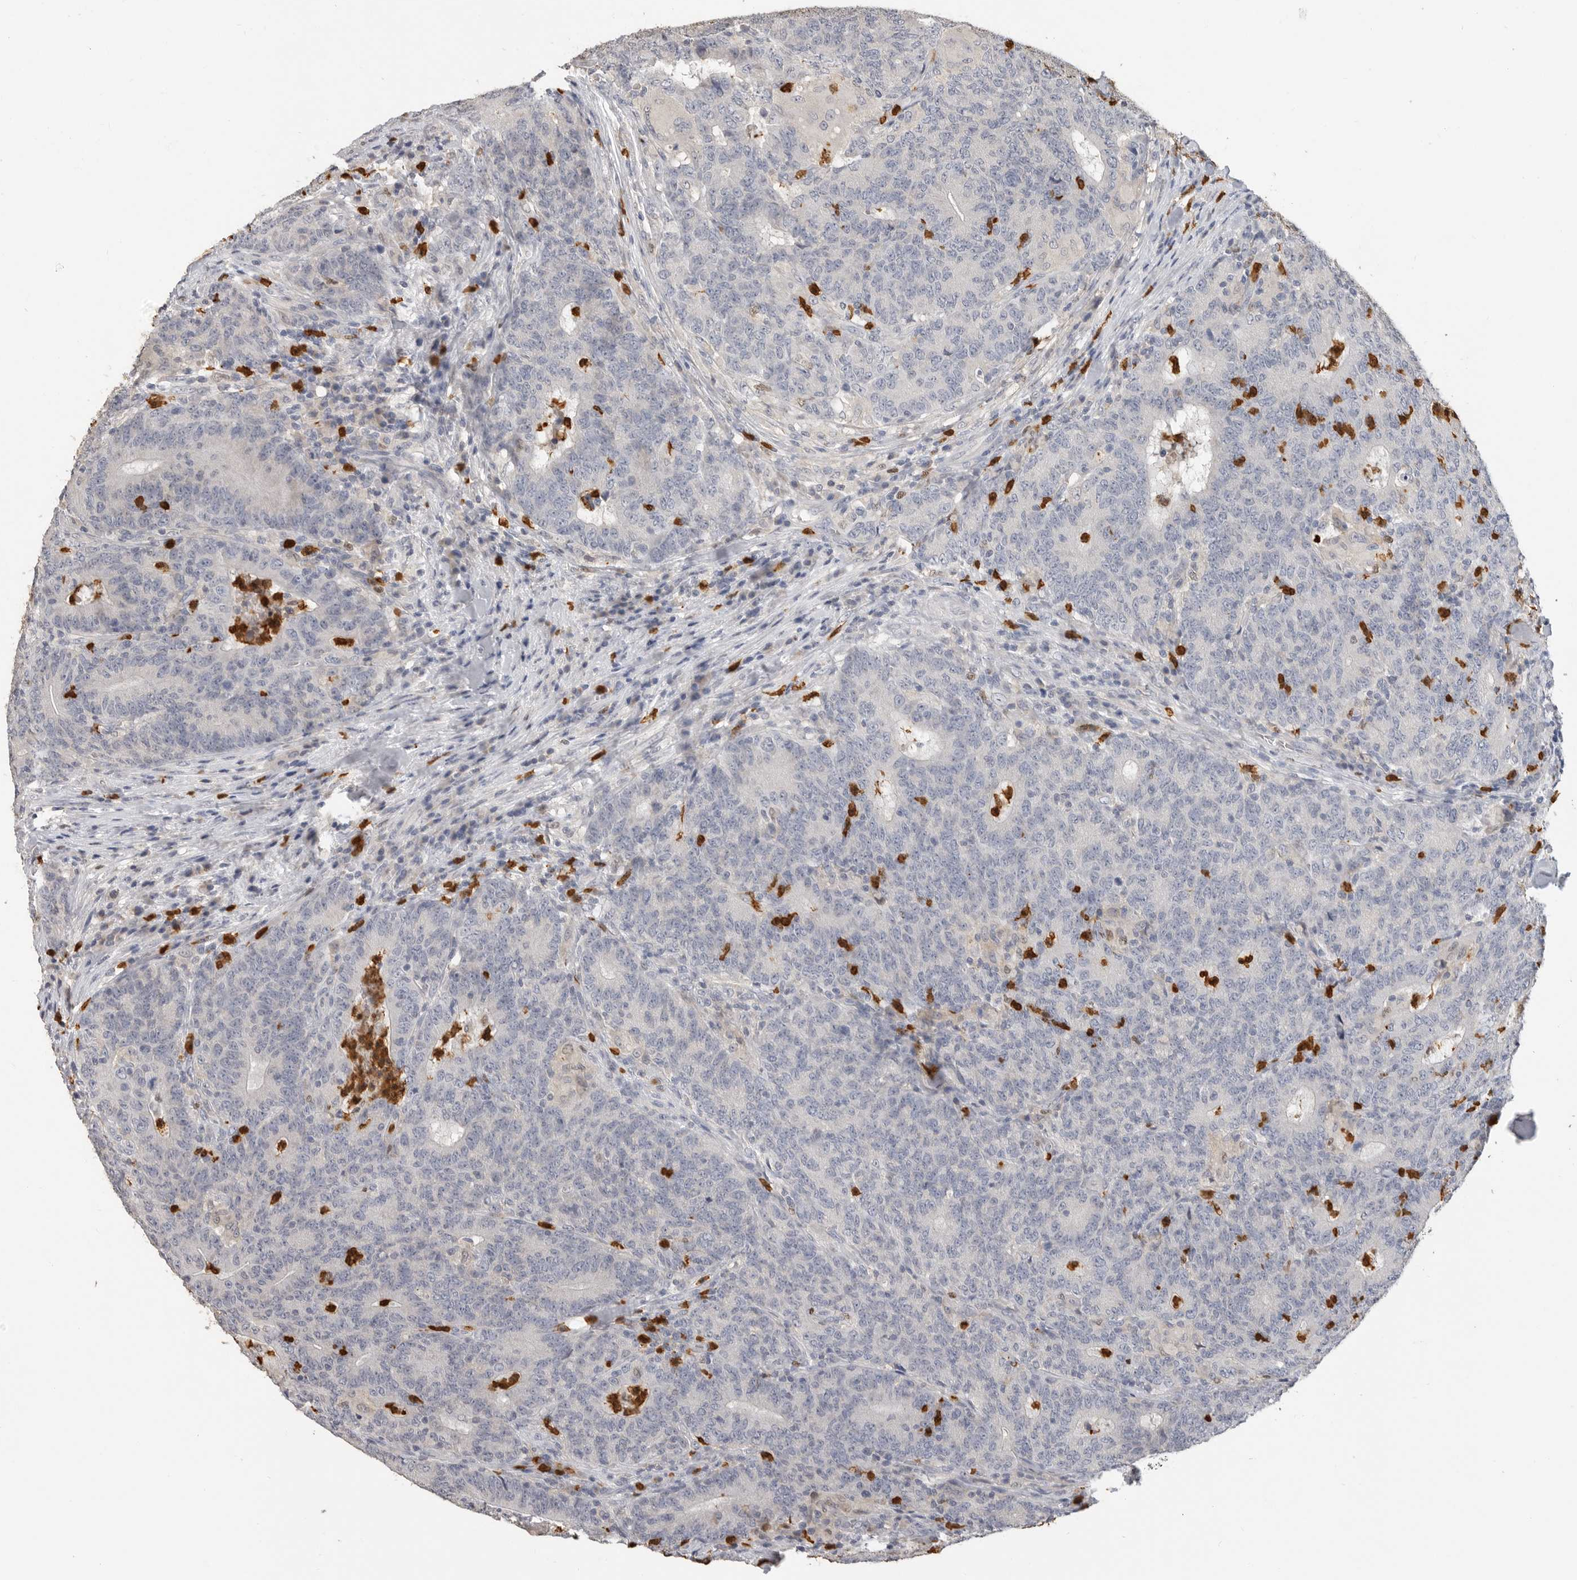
{"staining": {"intensity": "negative", "quantity": "none", "location": "none"}, "tissue": "colorectal cancer", "cell_type": "Tumor cells", "image_type": "cancer", "snomed": [{"axis": "morphology", "description": "Normal tissue, NOS"}, {"axis": "morphology", "description": "Adenocarcinoma, NOS"}, {"axis": "topography", "description": "Colon"}], "caption": "This is an IHC histopathology image of colorectal adenocarcinoma. There is no positivity in tumor cells.", "gene": "LTBR", "patient": {"sex": "female", "age": 75}}